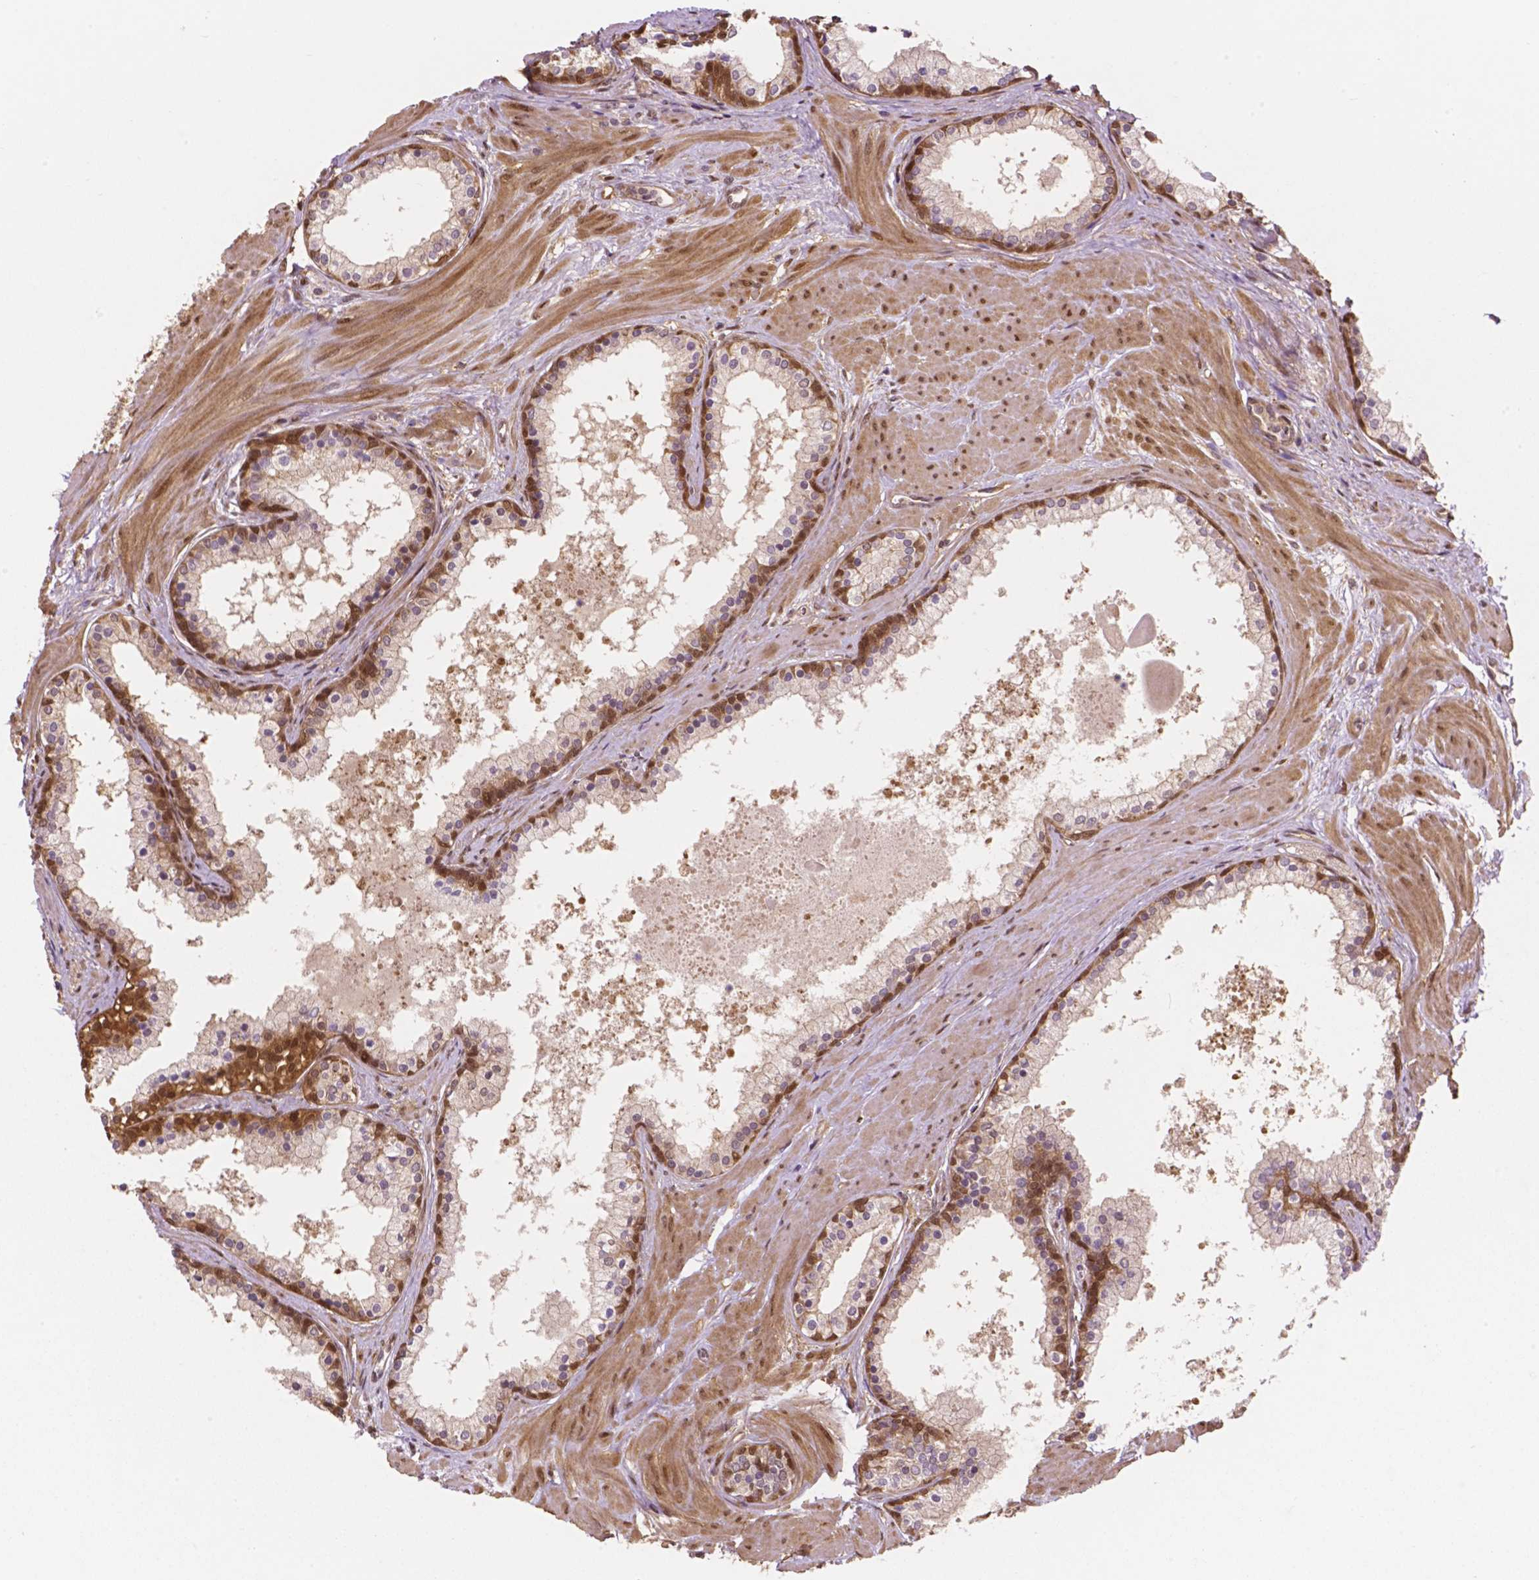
{"staining": {"intensity": "moderate", "quantity": "25%-75%", "location": "cytoplasmic/membranous,nuclear"}, "tissue": "prostate", "cell_type": "Glandular cells", "image_type": "normal", "snomed": [{"axis": "morphology", "description": "Normal tissue, NOS"}, {"axis": "topography", "description": "Prostate"}], "caption": "Immunohistochemical staining of normal prostate reveals 25%-75% levels of moderate cytoplasmic/membranous,nuclear protein staining in about 25%-75% of glandular cells.", "gene": "YAP1", "patient": {"sex": "male", "age": 61}}